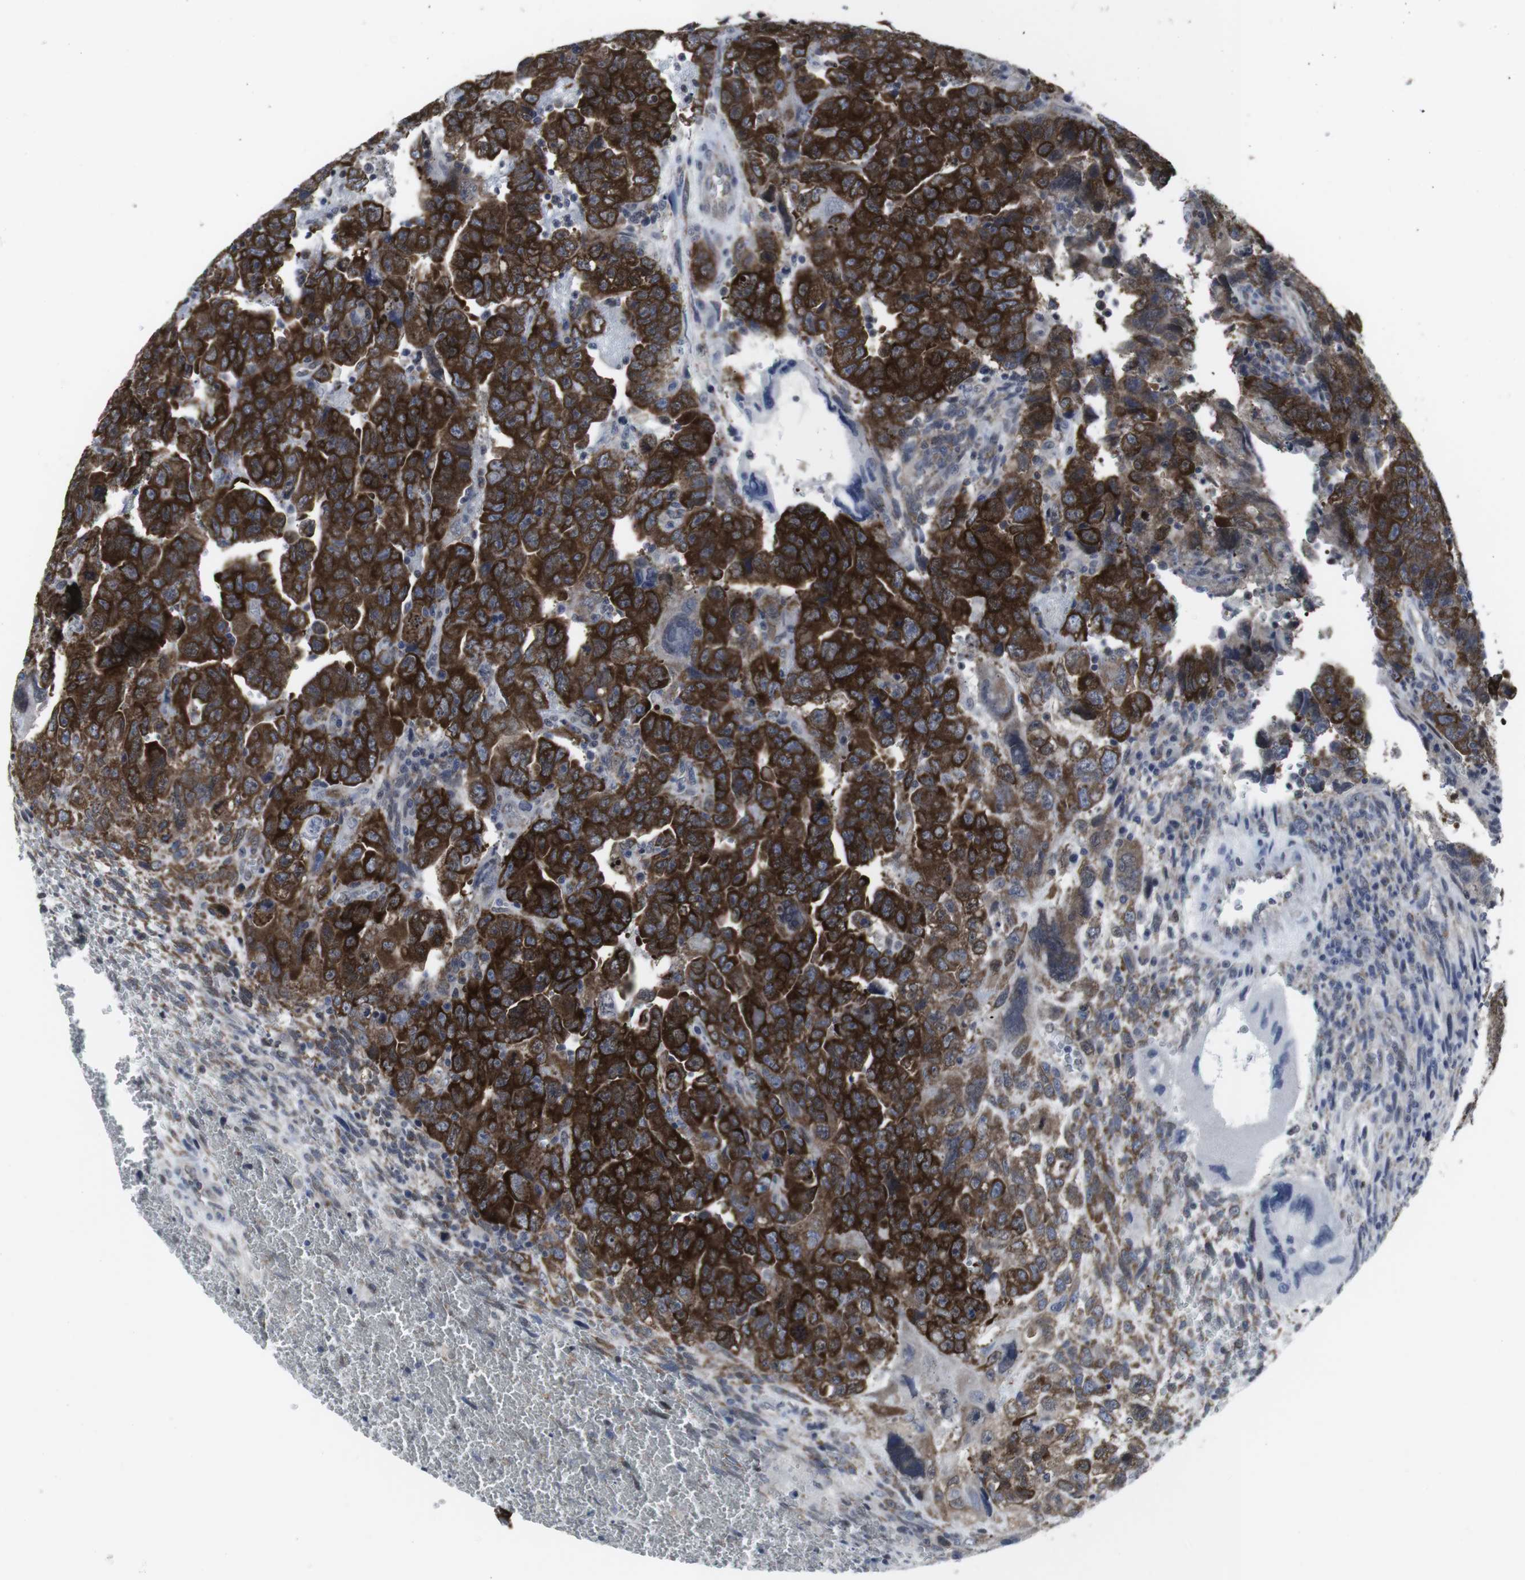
{"staining": {"intensity": "strong", "quantity": ">75%", "location": "cytoplasmic/membranous"}, "tissue": "testis cancer", "cell_type": "Tumor cells", "image_type": "cancer", "snomed": [{"axis": "morphology", "description": "Carcinoma, Embryonal, NOS"}, {"axis": "topography", "description": "Testis"}], "caption": "Tumor cells demonstrate high levels of strong cytoplasmic/membranous positivity in approximately >75% of cells in human embryonal carcinoma (testis).", "gene": "GEMIN2", "patient": {"sex": "male", "age": 28}}